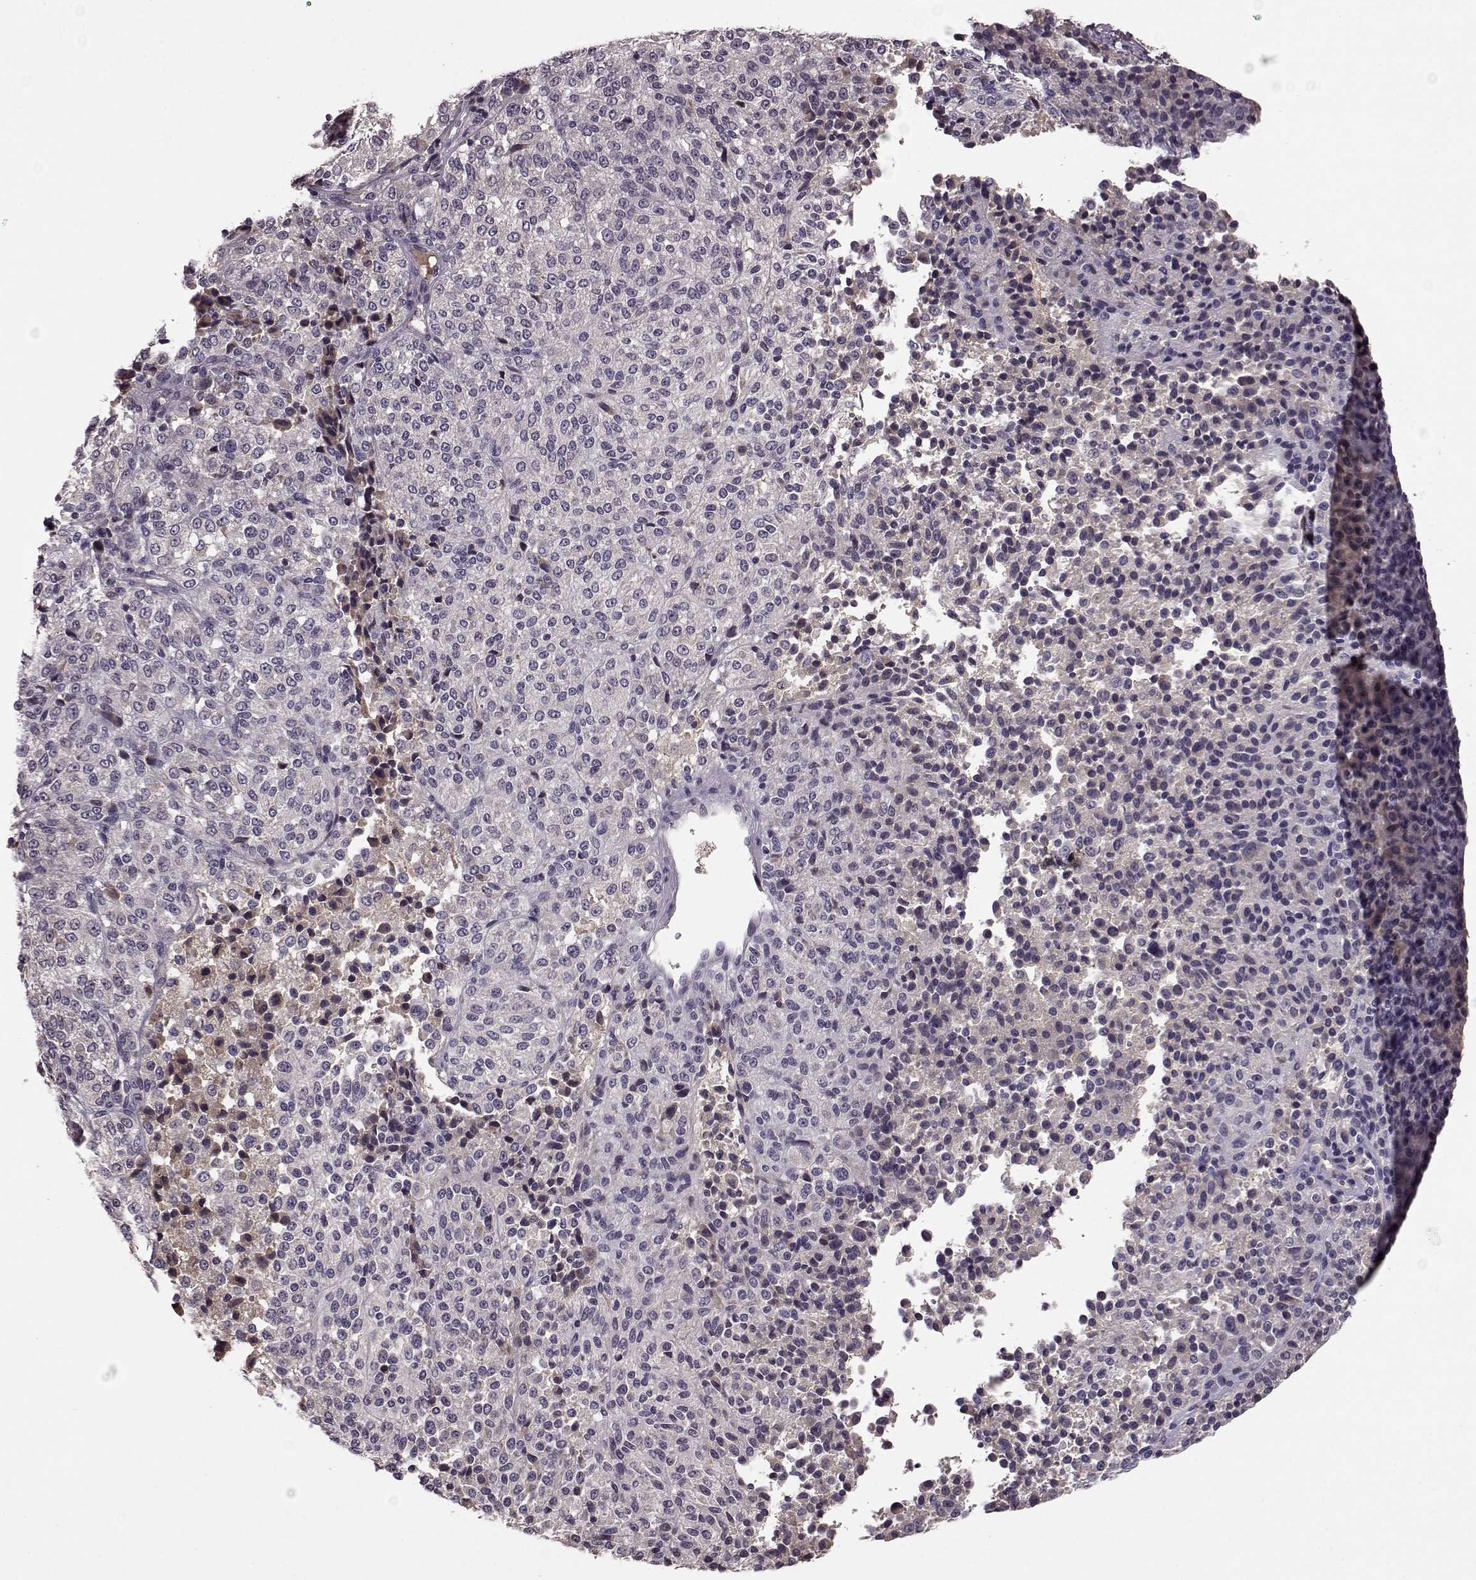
{"staining": {"intensity": "negative", "quantity": "none", "location": "none"}, "tissue": "melanoma", "cell_type": "Tumor cells", "image_type": "cancer", "snomed": [{"axis": "morphology", "description": "Malignant melanoma, Metastatic site"}, {"axis": "topography", "description": "Brain"}], "caption": "Immunohistochemistry (IHC) of malignant melanoma (metastatic site) exhibits no staining in tumor cells.", "gene": "NRL", "patient": {"sex": "female", "age": 56}}